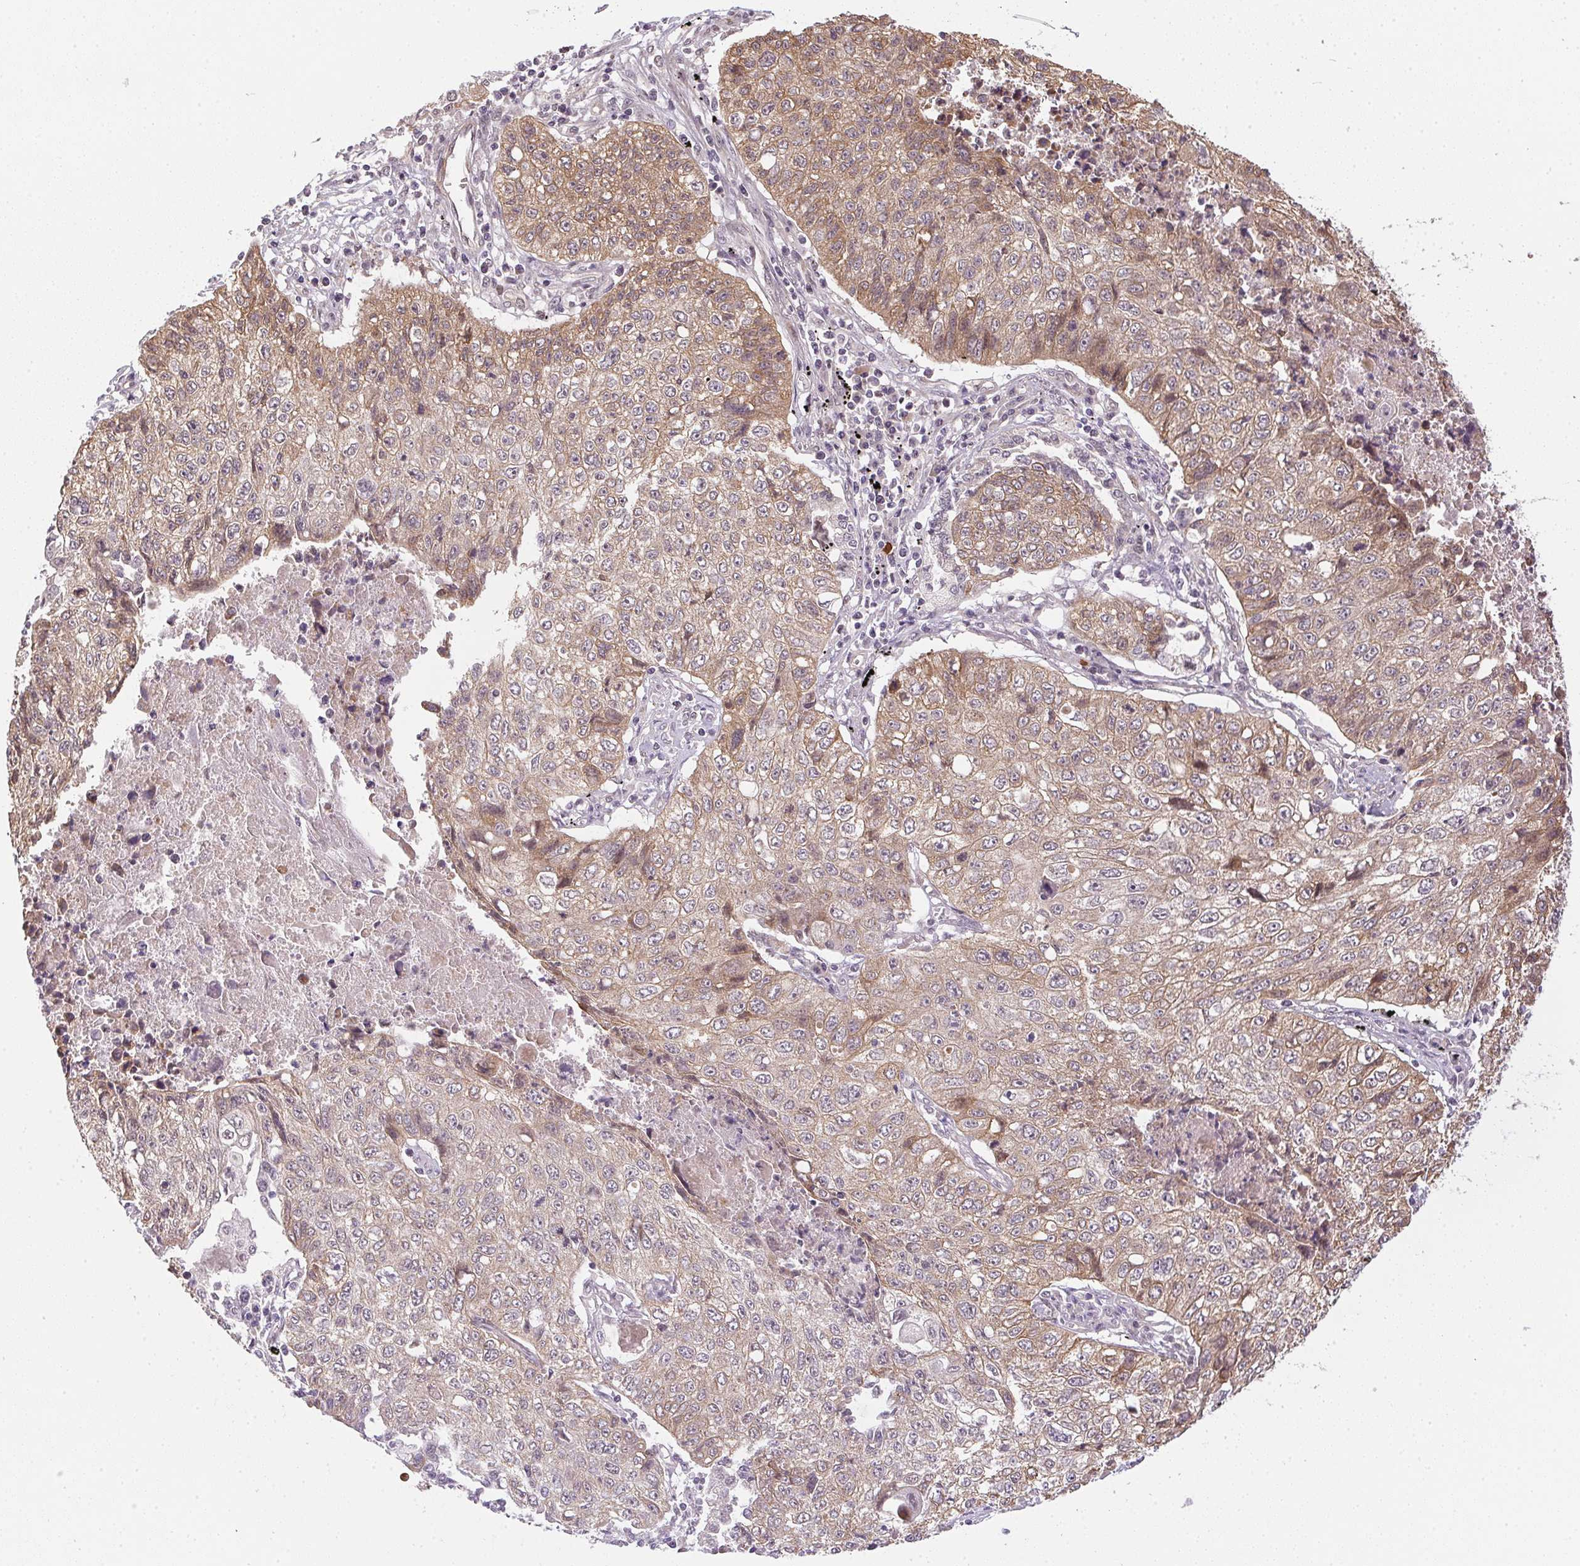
{"staining": {"intensity": "weak", "quantity": ">75%", "location": "cytoplasmic/membranous"}, "tissue": "lung cancer", "cell_type": "Tumor cells", "image_type": "cancer", "snomed": [{"axis": "morphology", "description": "Normal morphology"}, {"axis": "morphology", "description": "Aneuploidy"}, {"axis": "morphology", "description": "Squamous cell carcinoma, NOS"}, {"axis": "topography", "description": "Lymph node"}, {"axis": "topography", "description": "Lung"}], "caption": "Immunohistochemical staining of human lung cancer (aneuploidy) shows weak cytoplasmic/membranous protein staining in approximately >75% of tumor cells.", "gene": "CFAP92", "patient": {"sex": "female", "age": 76}}